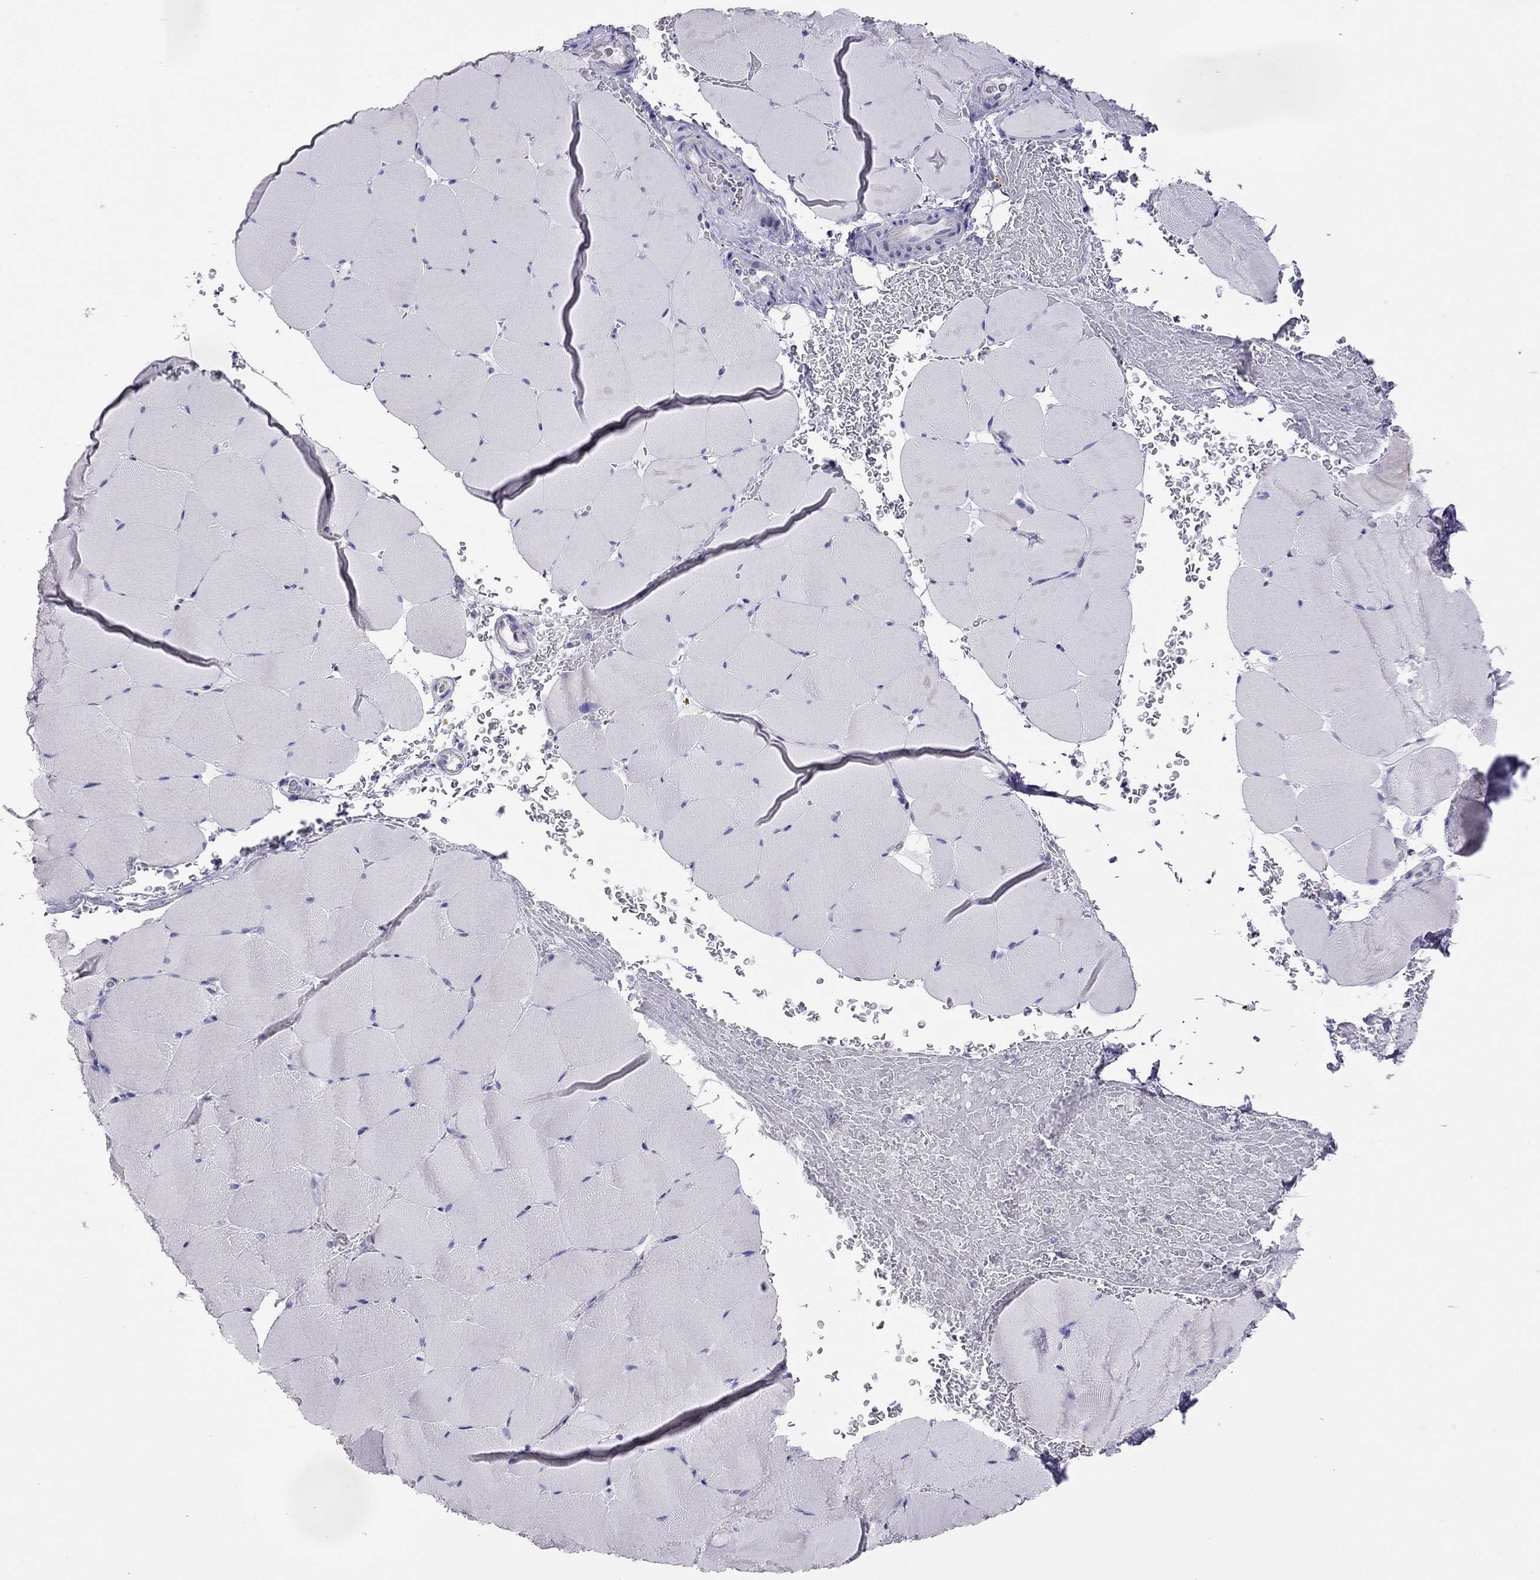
{"staining": {"intensity": "negative", "quantity": "none", "location": "none"}, "tissue": "skeletal muscle", "cell_type": "Myocytes", "image_type": "normal", "snomed": [{"axis": "morphology", "description": "Normal tissue, NOS"}, {"axis": "topography", "description": "Skeletal muscle"}], "caption": "Myocytes are negative for protein expression in benign human skeletal muscle. (Brightfield microscopy of DAB (3,3'-diaminobenzidine) immunohistochemistry at high magnification).", "gene": "ALOX15B", "patient": {"sex": "female", "age": 37}}